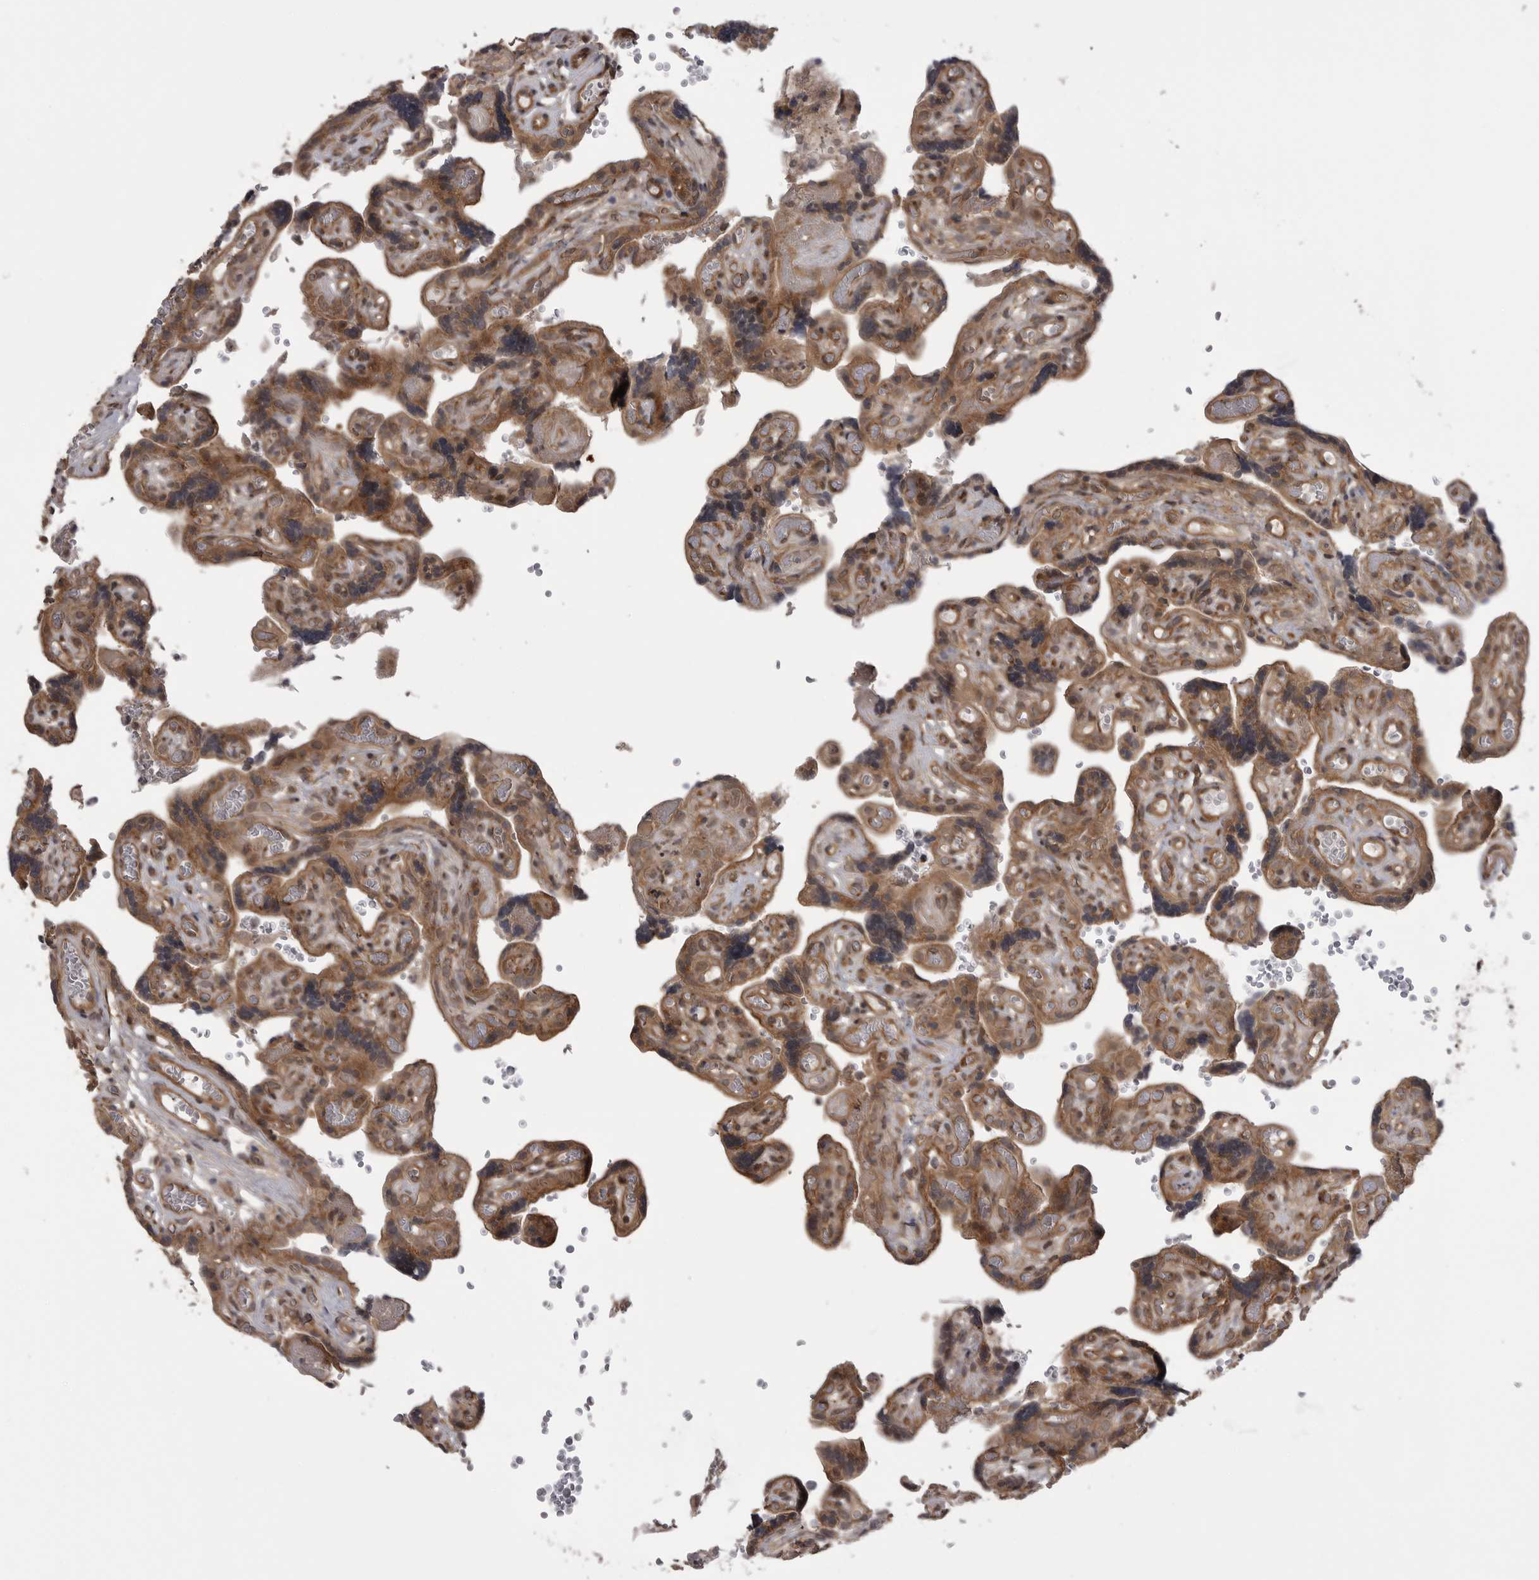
{"staining": {"intensity": "moderate", "quantity": ">75%", "location": "cytoplasmic/membranous"}, "tissue": "placenta", "cell_type": "Decidual cells", "image_type": "normal", "snomed": [{"axis": "morphology", "description": "Normal tissue, NOS"}, {"axis": "topography", "description": "Placenta"}], "caption": "Immunohistochemical staining of benign placenta exhibits moderate cytoplasmic/membranous protein positivity in approximately >75% of decidual cells. Using DAB (brown) and hematoxylin (blue) stains, captured at high magnification using brightfield microscopy.", "gene": "PDCL", "patient": {"sex": "female", "age": 30}}